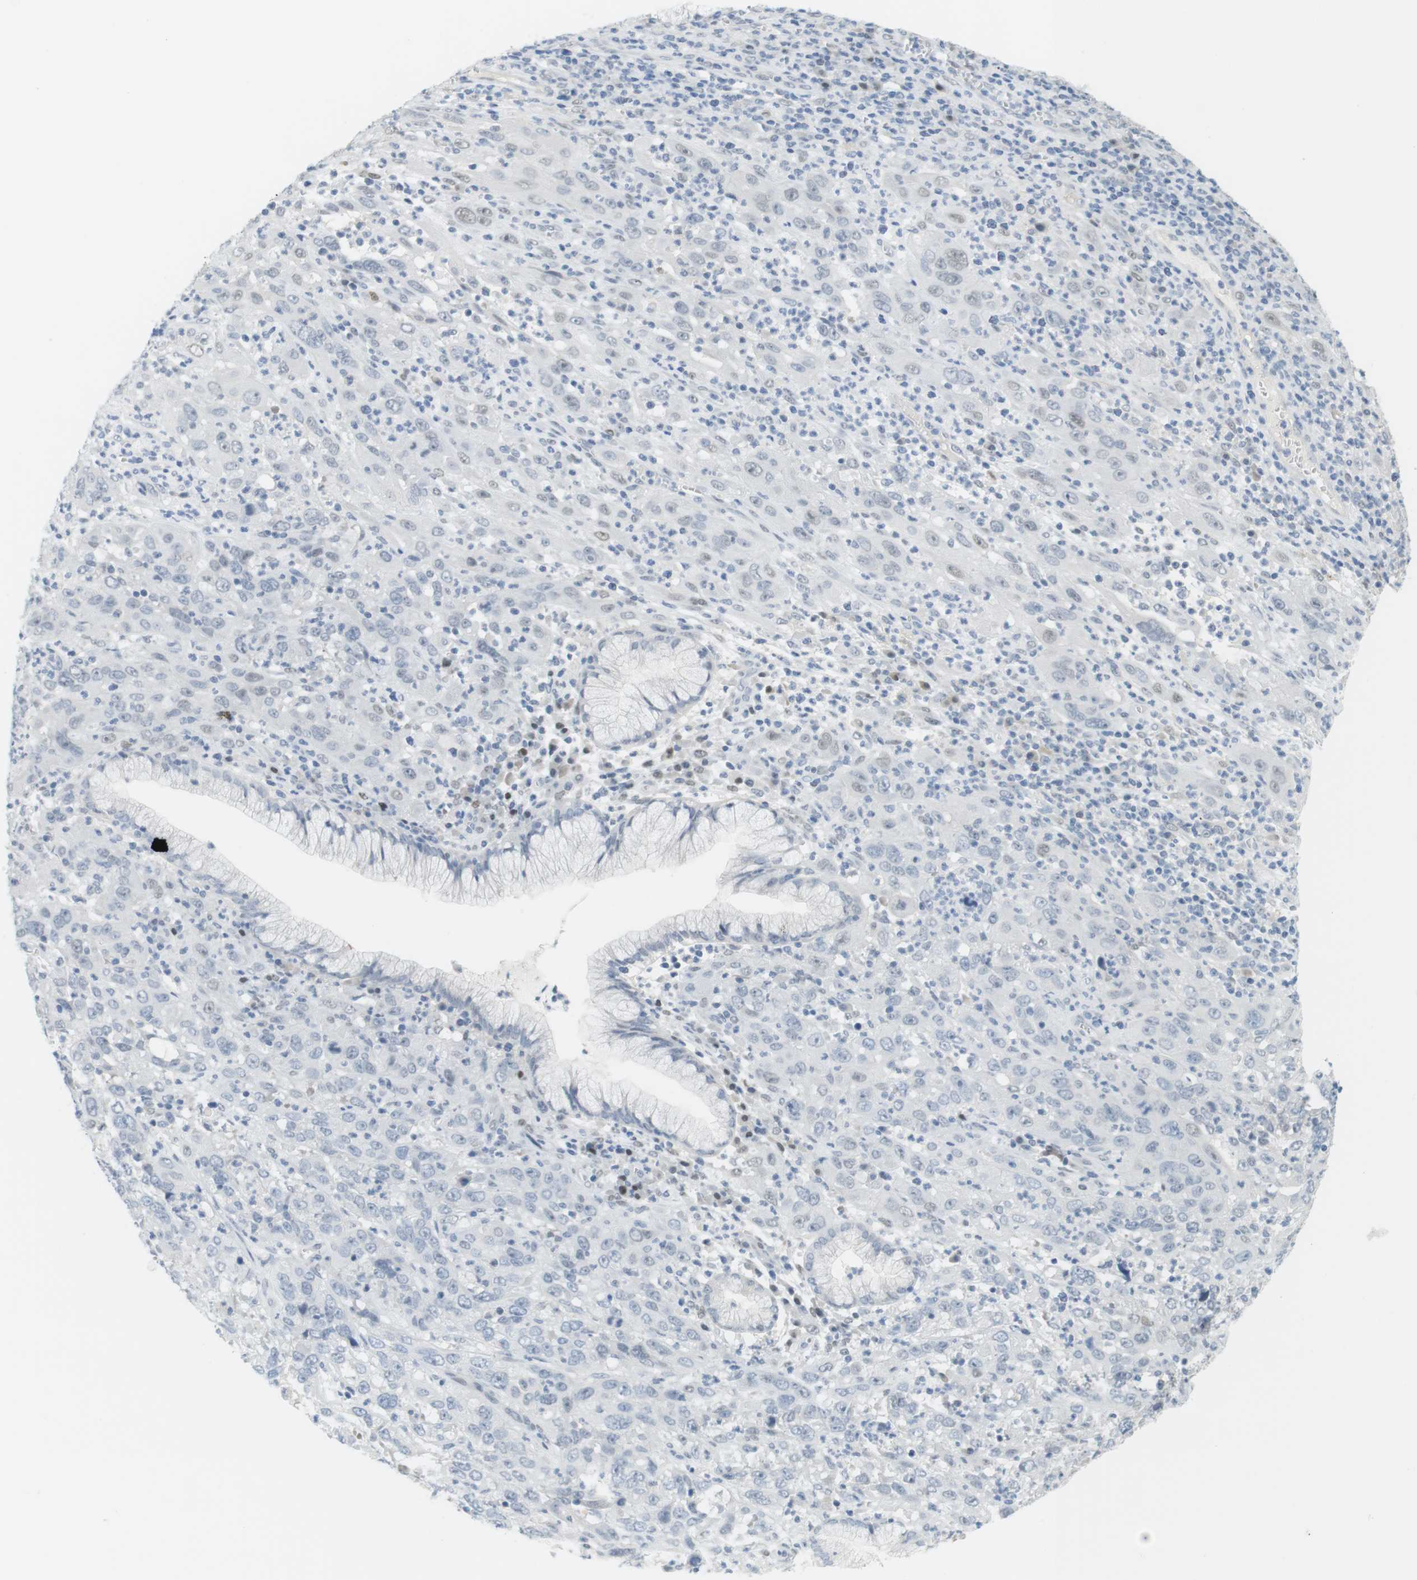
{"staining": {"intensity": "negative", "quantity": "none", "location": "none"}, "tissue": "cervical cancer", "cell_type": "Tumor cells", "image_type": "cancer", "snomed": [{"axis": "morphology", "description": "Squamous cell carcinoma, NOS"}, {"axis": "topography", "description": "Cervix"}], "caption": "High magnification brightfield microscopy of squamous cell carcinoma (cervical) stained with DAB (brown) and counterstained with hematoxylin (blue): tumor cells show no significant positivity.", "gene": "CREB3L2", "patient": {"sex": "female", "age": 32}}